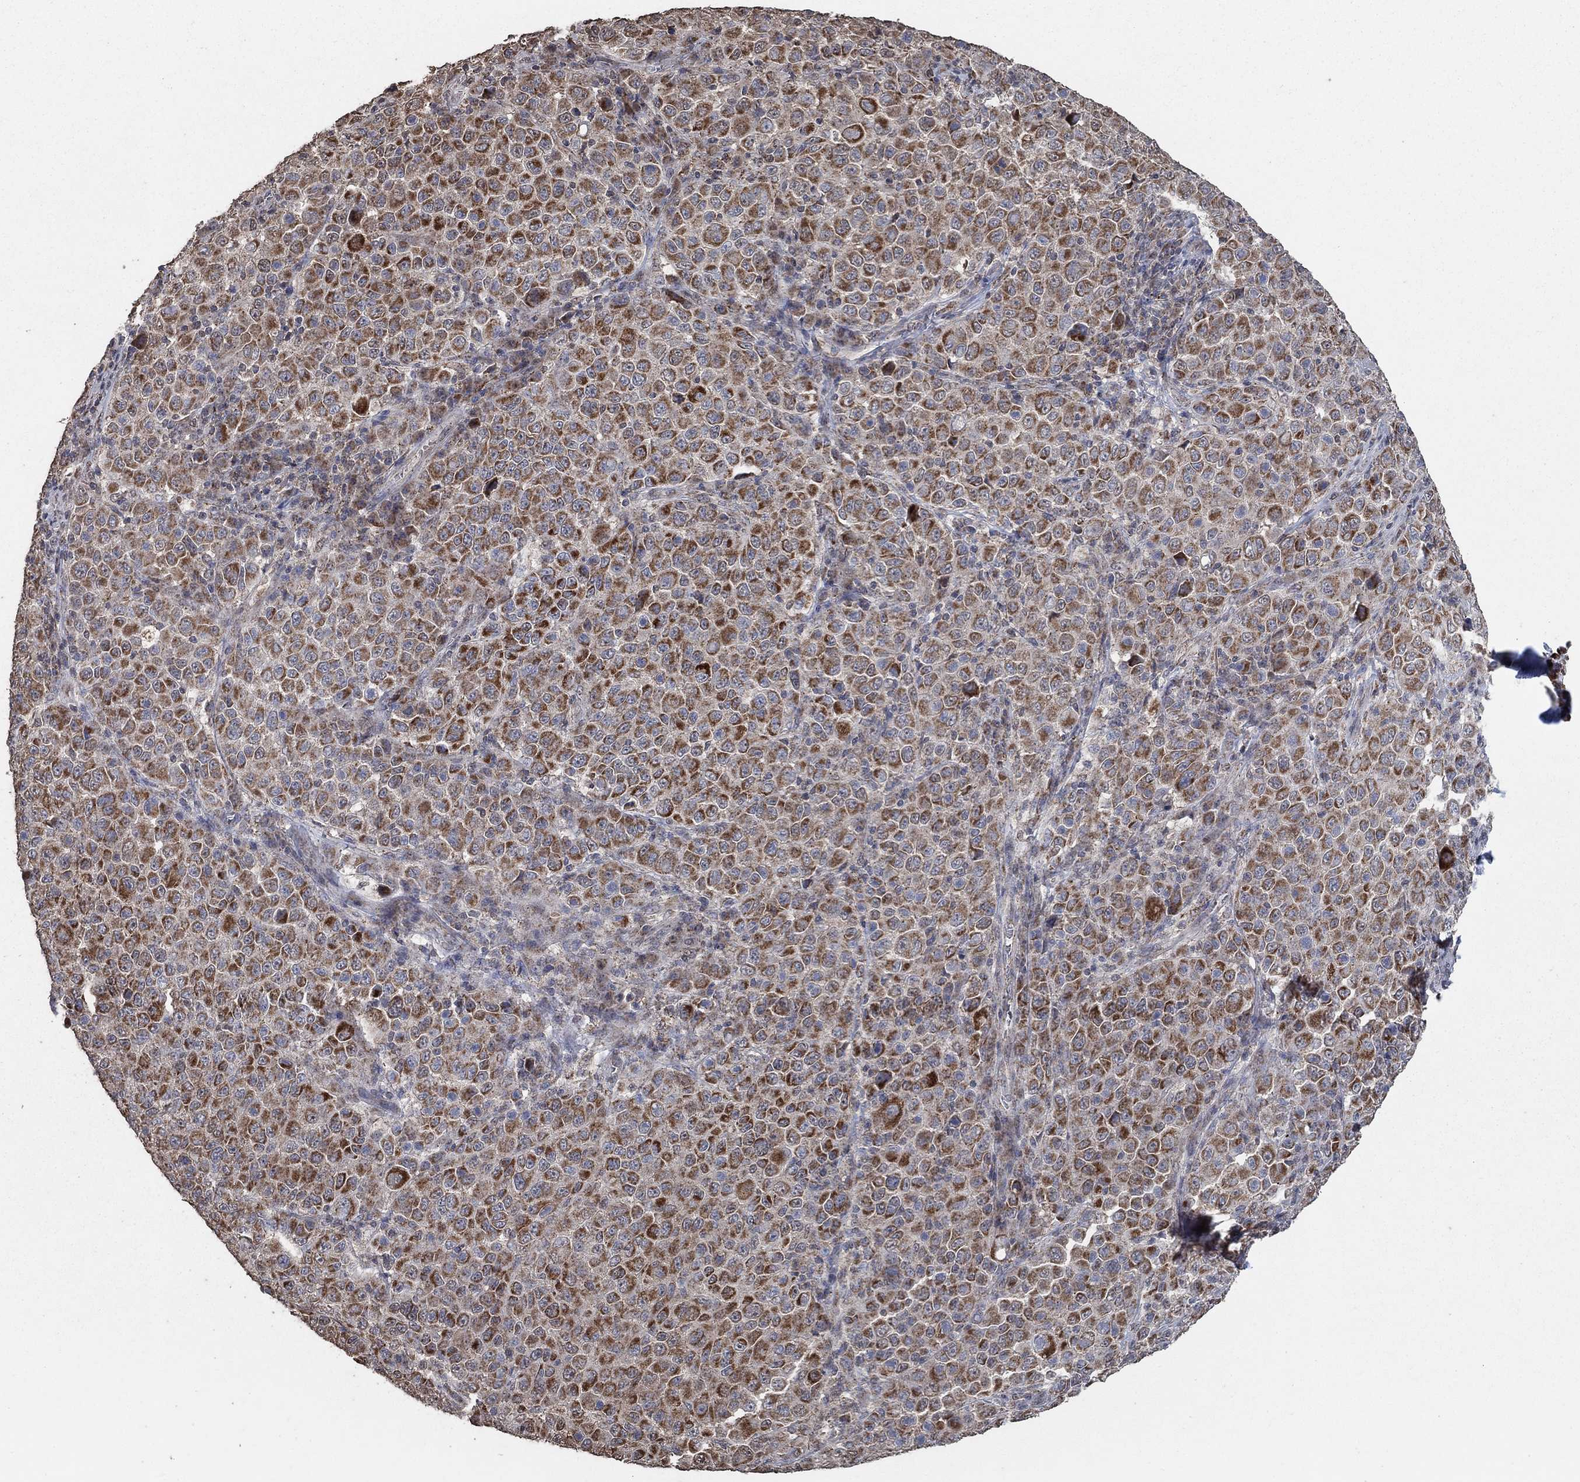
{"staining": {"intensity": "moderate", "quantity": ">75%", "location": "cytoplasmic/membranous"}, "tissue": "melanoma", "cell_type": "Tumor cells", "image_type": "cancer", "snomed": [{"axis": "morphology", "description": "Malignant melanoma, NOS"}, {"axis": "topography", "description": "Skin"}], "caption": "Tumor cells exhibit medium levels of moderate cytoplasmic/membranous expression in approximately >75% of cells in malignant melanoma.", "gene": "MRPS24", "patient": {"sex": "female", "age": 57}}